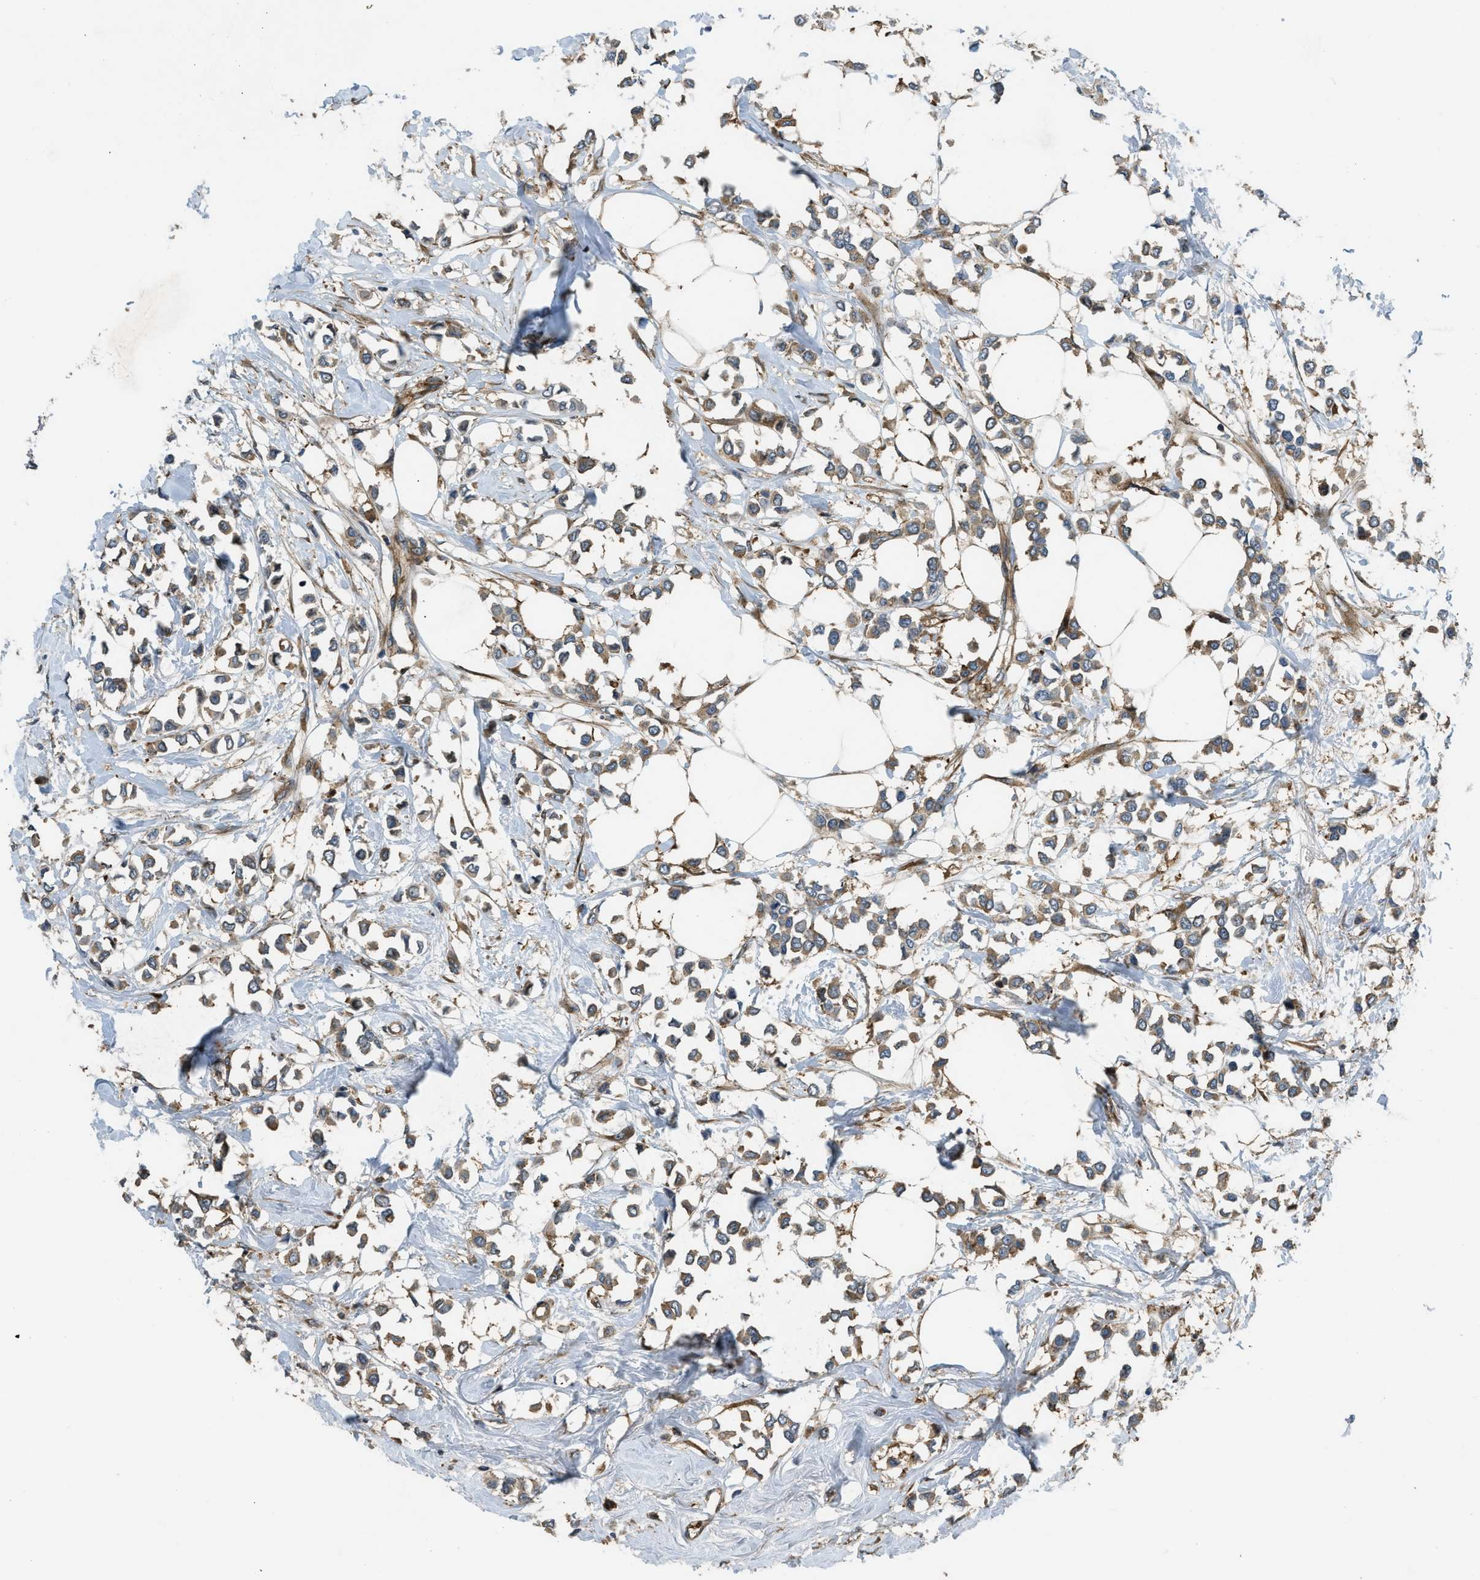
{"staining": {"intensity": "moderate", "quantity": ">75%", "location": "cytoplasmic/membranous"}, "tissue": "breast cancer", "cell_type": "Tumor cells", "image_type": "cancer", "snomed": [{"axis": "morphology", "description": "Lobular carcinoma"}, {"axis": "topography", "description": "Breast"}], "caption": "Protein staining displays moderate cytoplasmic/membranous staining in approximately >75% of tumor cells in breast lobular carcinoma.", "gene": "RASGRF2", "patient": {"sex": "female", "age": 51}}